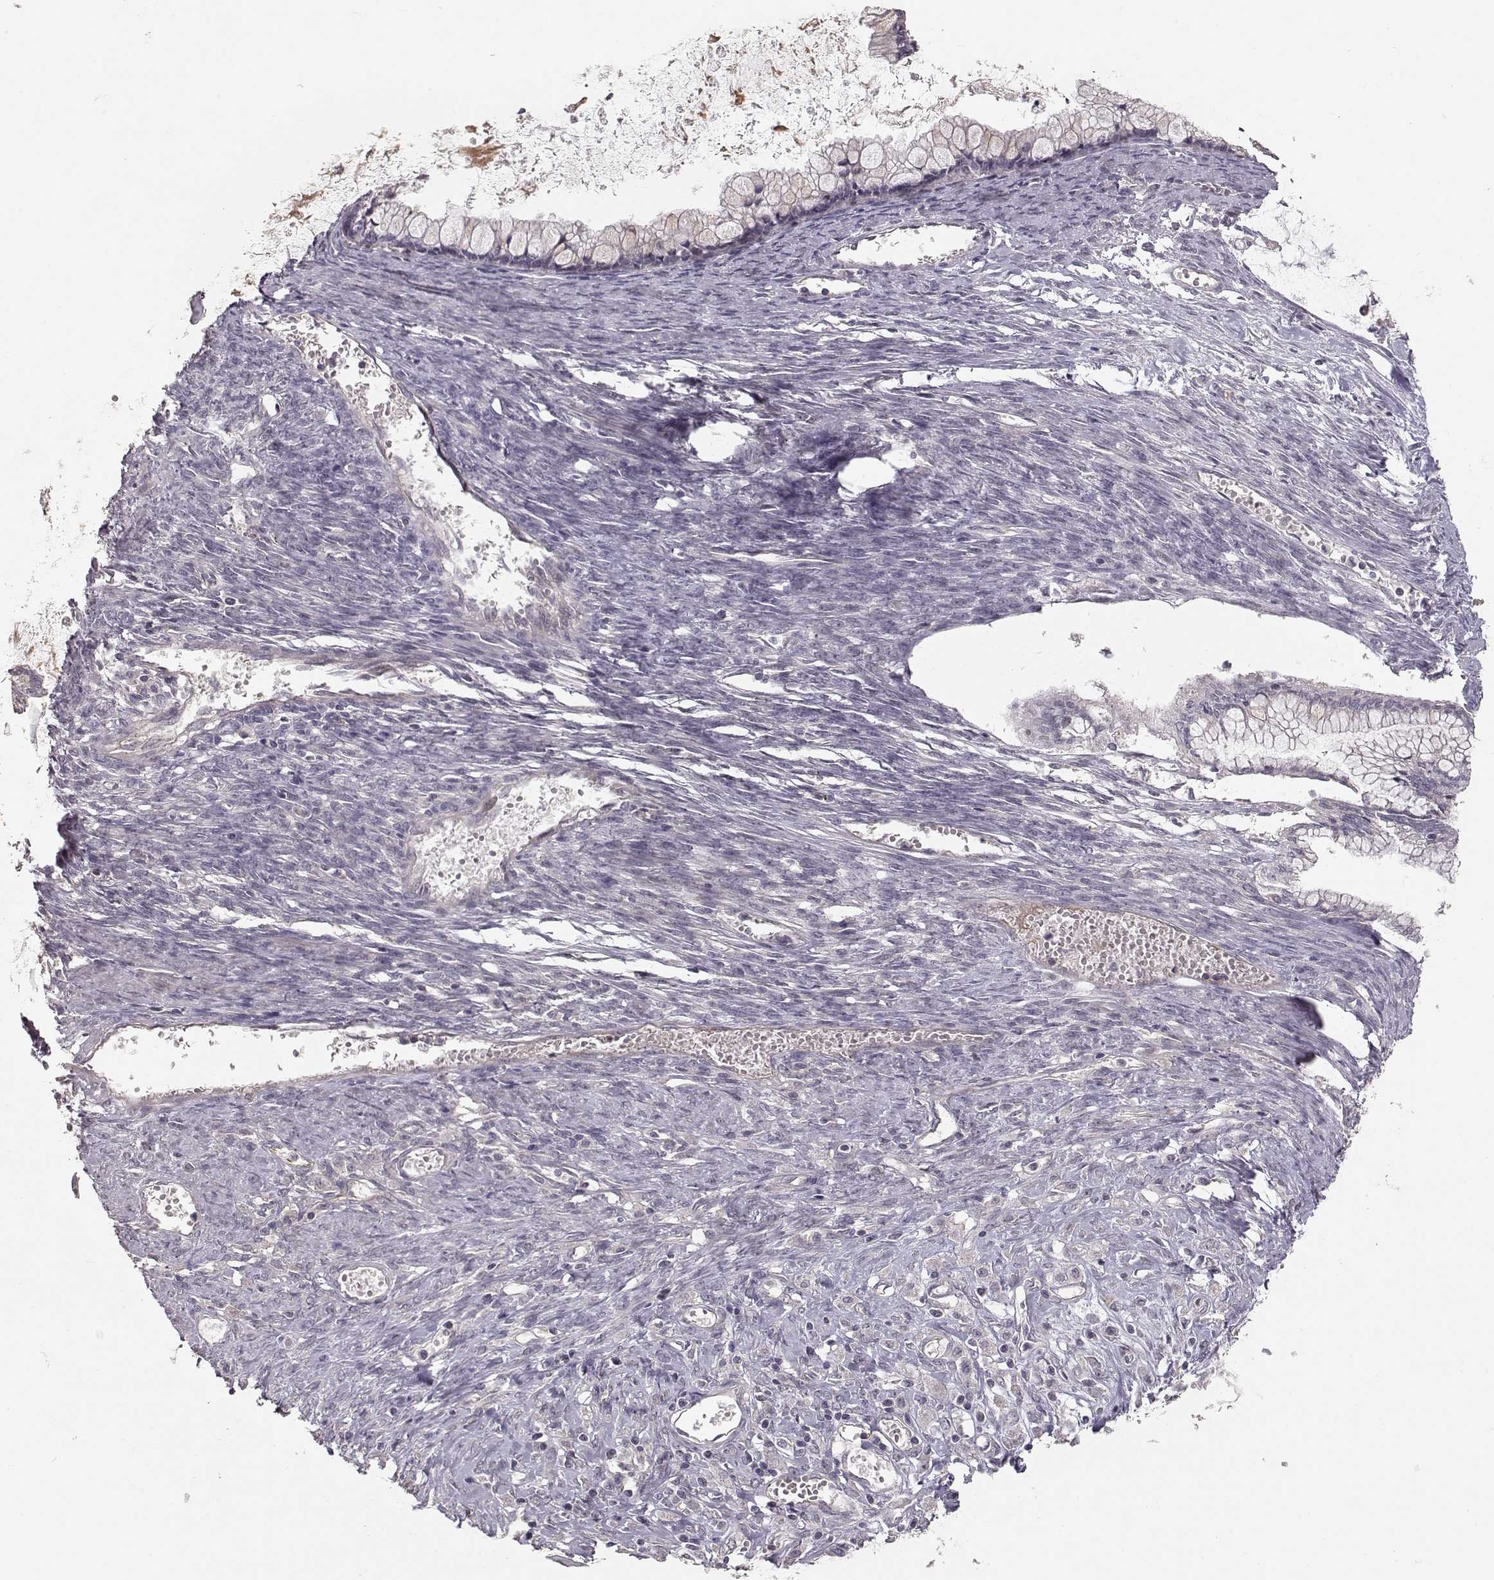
{"staining": {"intensity": "negative", "quantity": "none", "location": "none"}, "tissue": "ovarian cancer", "cell_type": "Tumor cells", "image_type": "cancer", "snomed": [{"axis": "morphology", "description": "Cystadenocarcinoma, mucinous, NOS"}, {"axis": "topography", "description": "Ovary"}], "caption": "The micrograph reveals no significant positivity in tumor cells of ovarian cancer. (DAB IHC with hematoxylin counter stain).", "gene": "PNMT", "patient": {"sex": "female", "age": 67}}